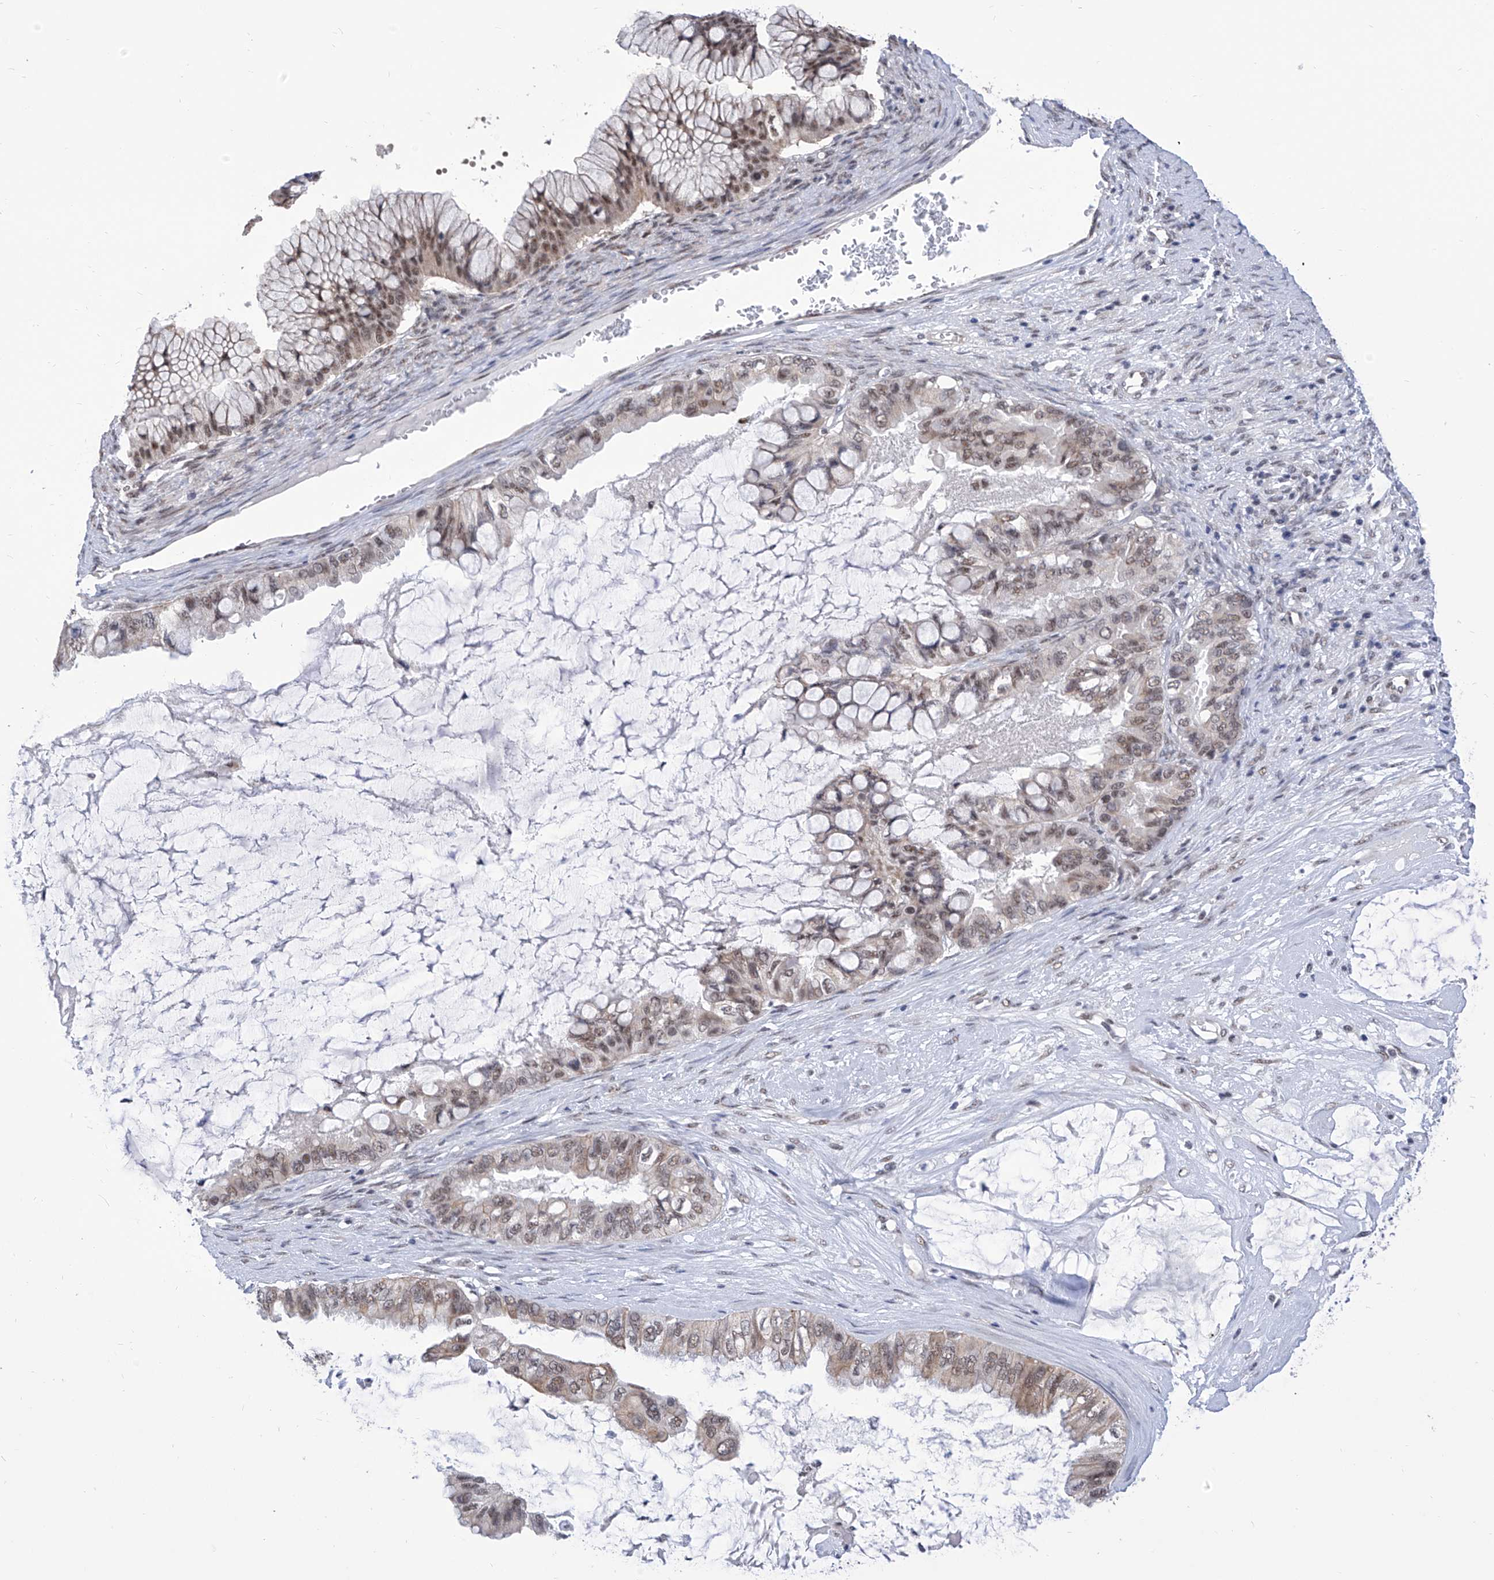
{"staining": {"intensity": "moderate", "quantity": ">75%", "location": "cytoplasmic/membranous,nuclear"}, "tissue": "ovarian cancer", "cell_type": "Tumor cells", "image_type": "cancer", "snomed": [{"axis": "morphology", "description": "Cystadenocarcinoma, mucinous, NOS"}, {"axis": "topography", "description": "Ovary"}], "caption": "The micrograph shows immunohistochemical staining of mucinous cystadenocarcinoma (ovarian). There is moderate cytoplasmic/membranous and nuclear positivity is appreciated in approximately >75% of tumor cells. (DAB (3,3'-diaminobenzidine) = brown stain, brightfield microscopy at high magnification).", "gene": "SART1", "patient": {"sex": "female", "age": 80}}